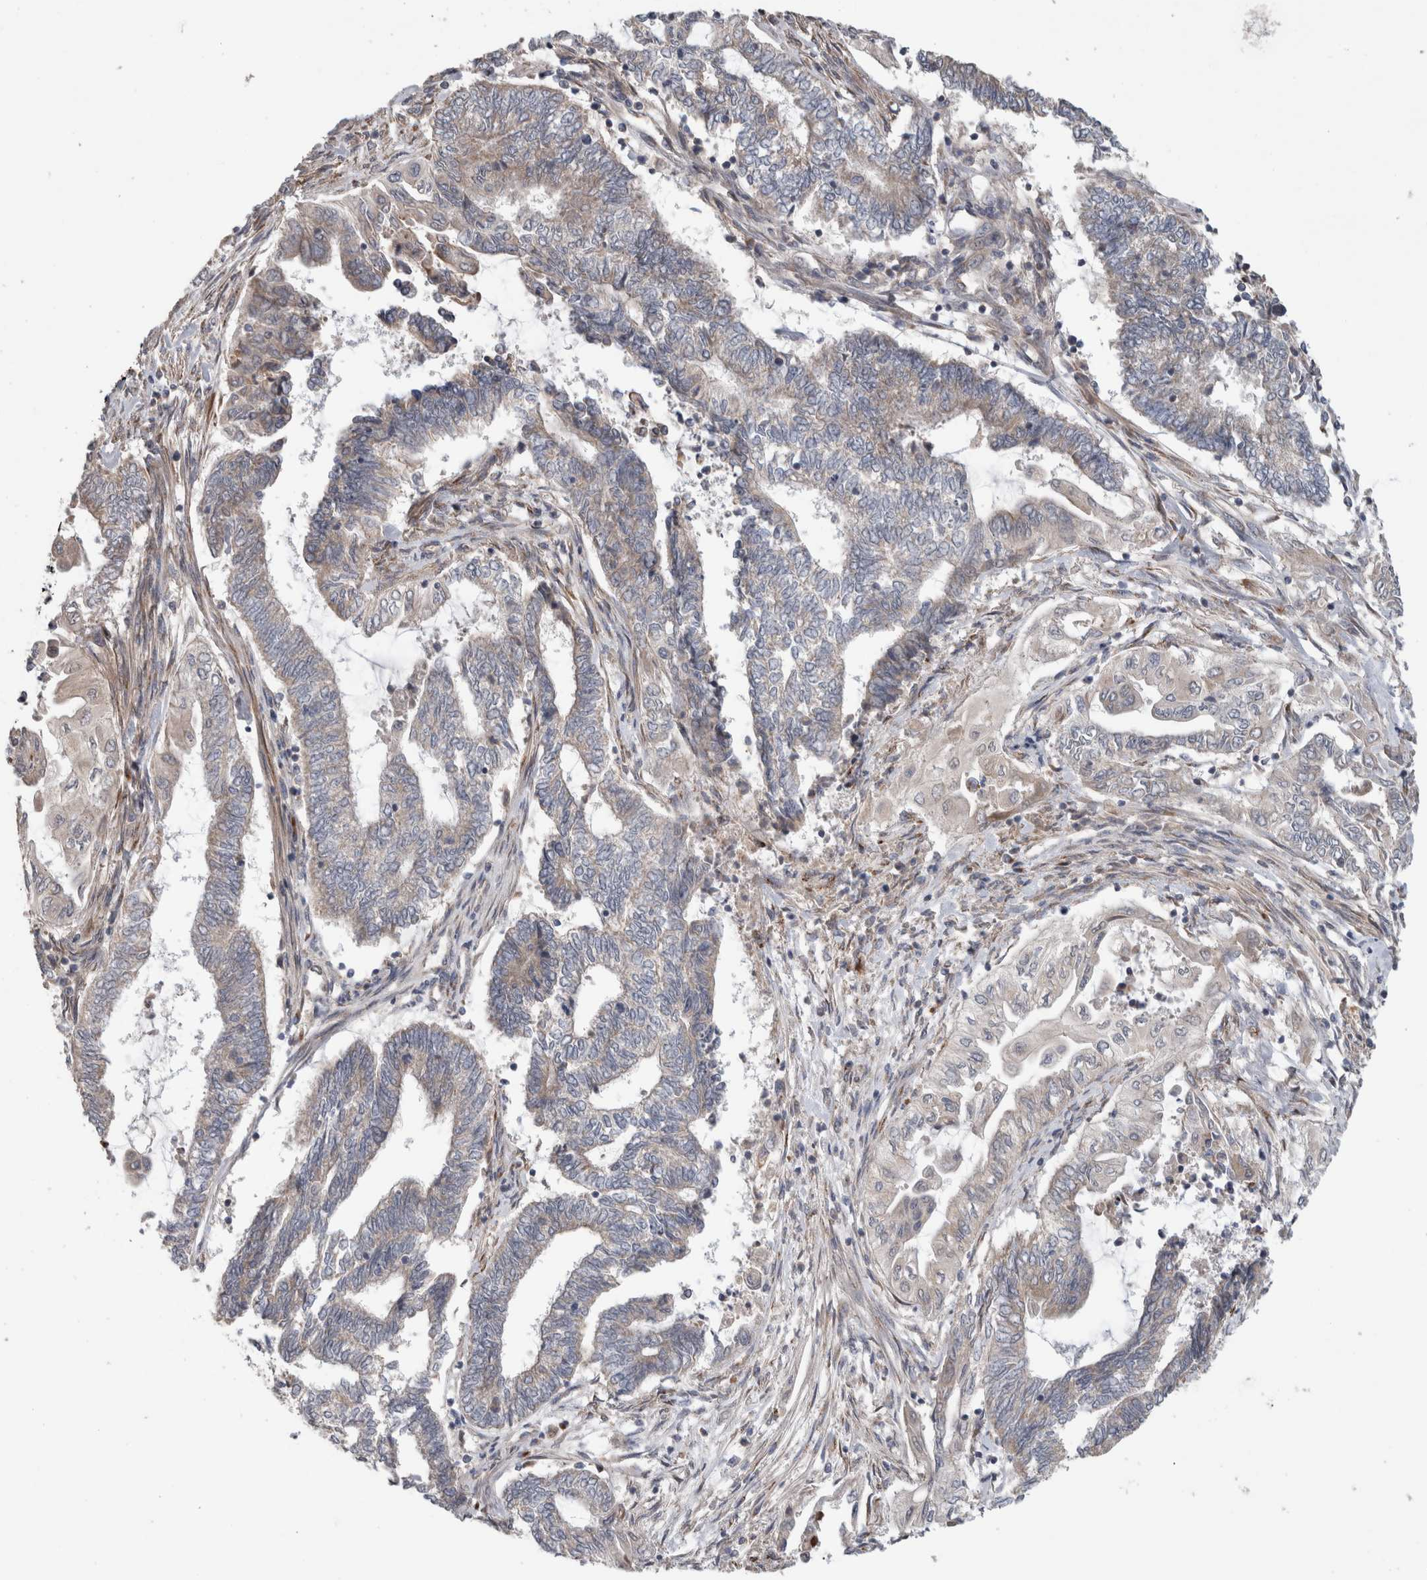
{"staining": {"intensity": "weak", "quantity": ">75%", "location": "cytoplasmic/membranous"}, "tissue": "endometrial cancer", "cell_type": "Tumor cells", "image_type": "cancer", "snomed": [{"axis": "morphology", "description": "Adenocarcinoma, NOS"}, {"axis": "topography", "description": "Uterus"}, {"axis": "topography", "description": "Endometrium"}], "caption": "Protein staining exhibits weak cytoplasmic/membranous staining in approximately >75% of tumor cells in endometrial cancer (adenocarcinoma).", "gene": "TRIM5", "patient": {"sex": "female", "age": 70}}